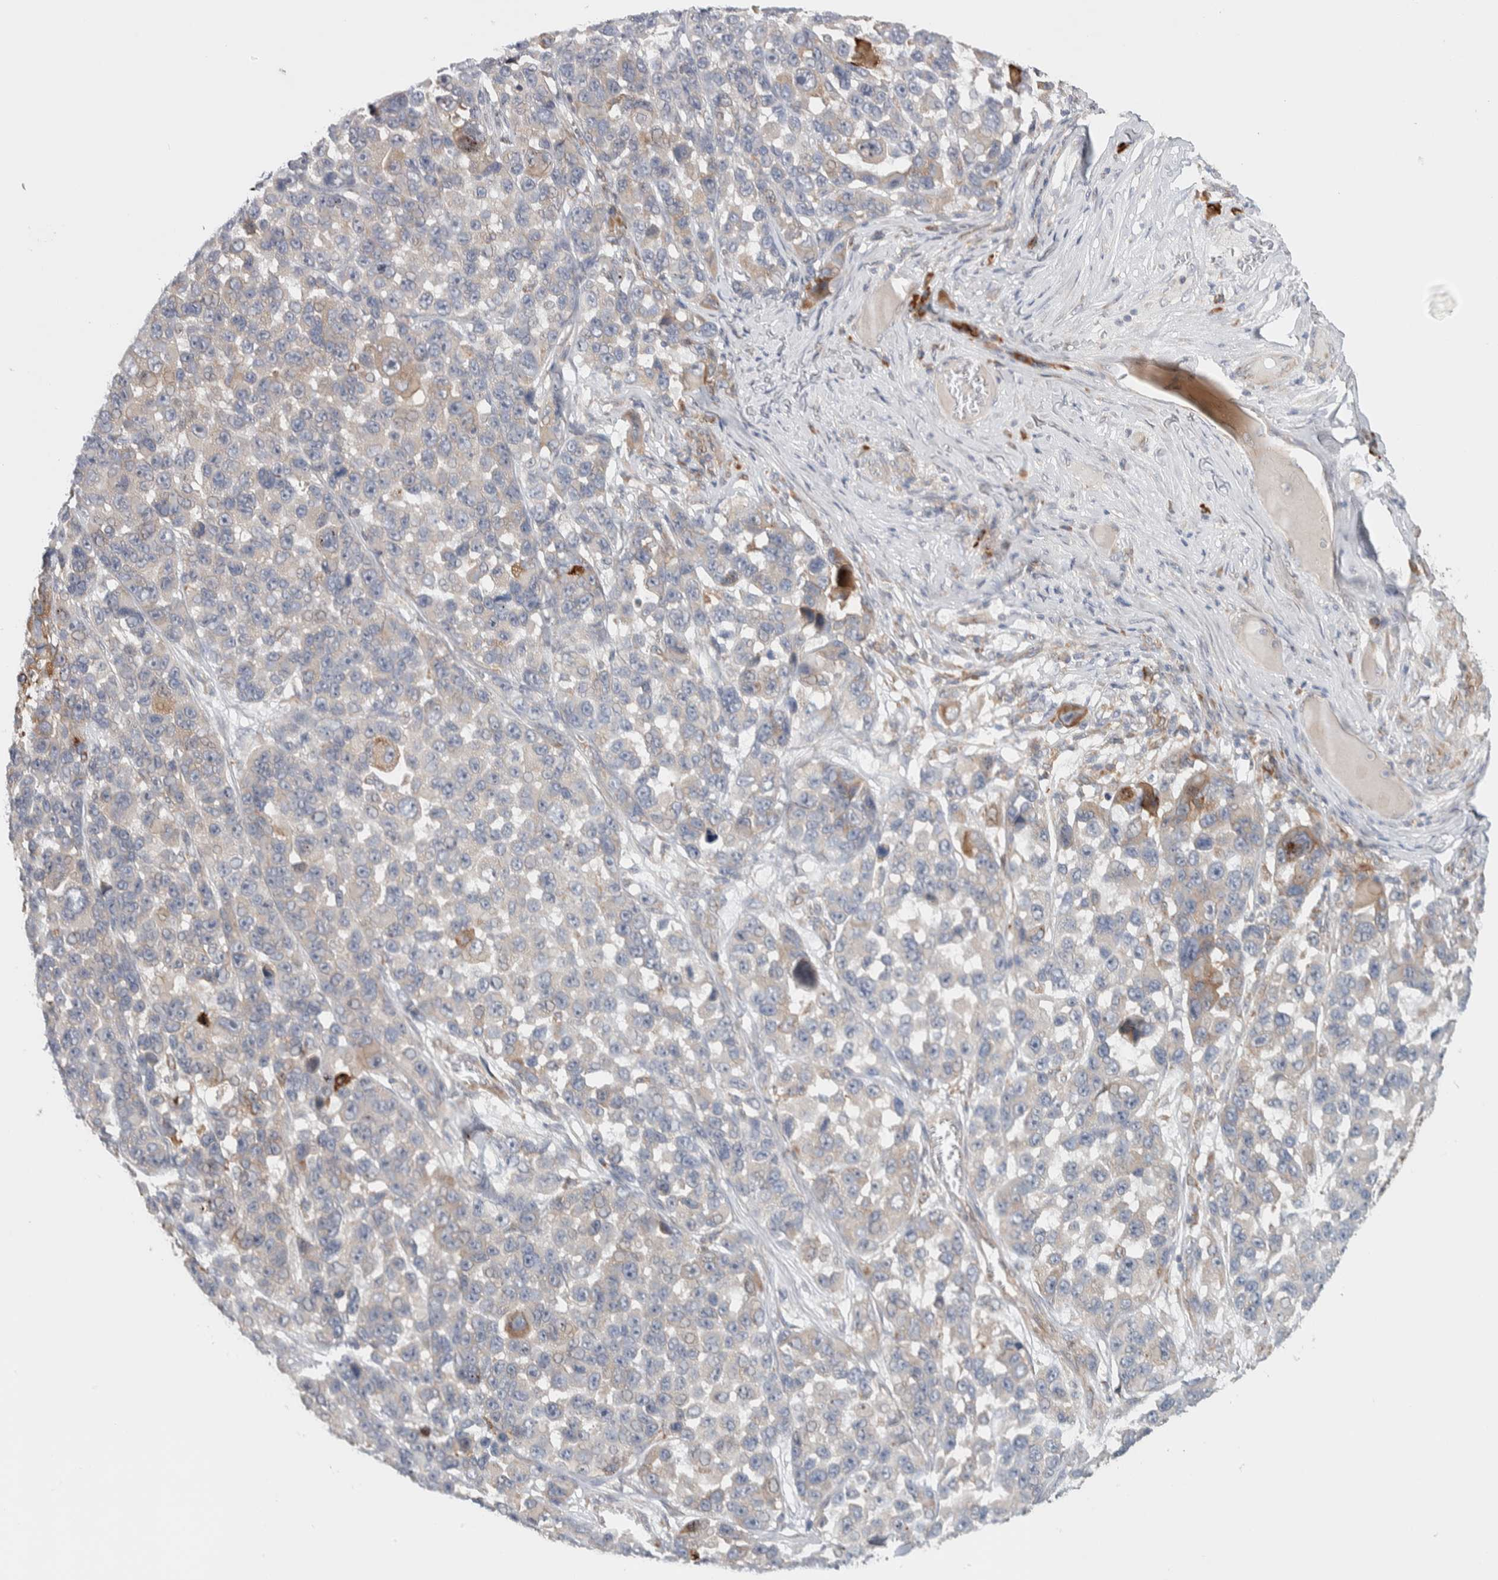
{"staining": {"intensity": "weak", "quantity": "<25%", "location": "cytoplasmic/membranous"}, "tissue": "melanoma", "cell_type": "Tumor cells", "image_type": "cancer", "snomed": [{"axis": "morphology", "description": "Malignant melanoma, NOS"}, {"axis": "topography", "description": "Skin"}], "caption": "There is no significant expression in tumor cells of malignant melanoma.", "gene": "ADCY8", "patient": {"sex": "male", "age": 53}}